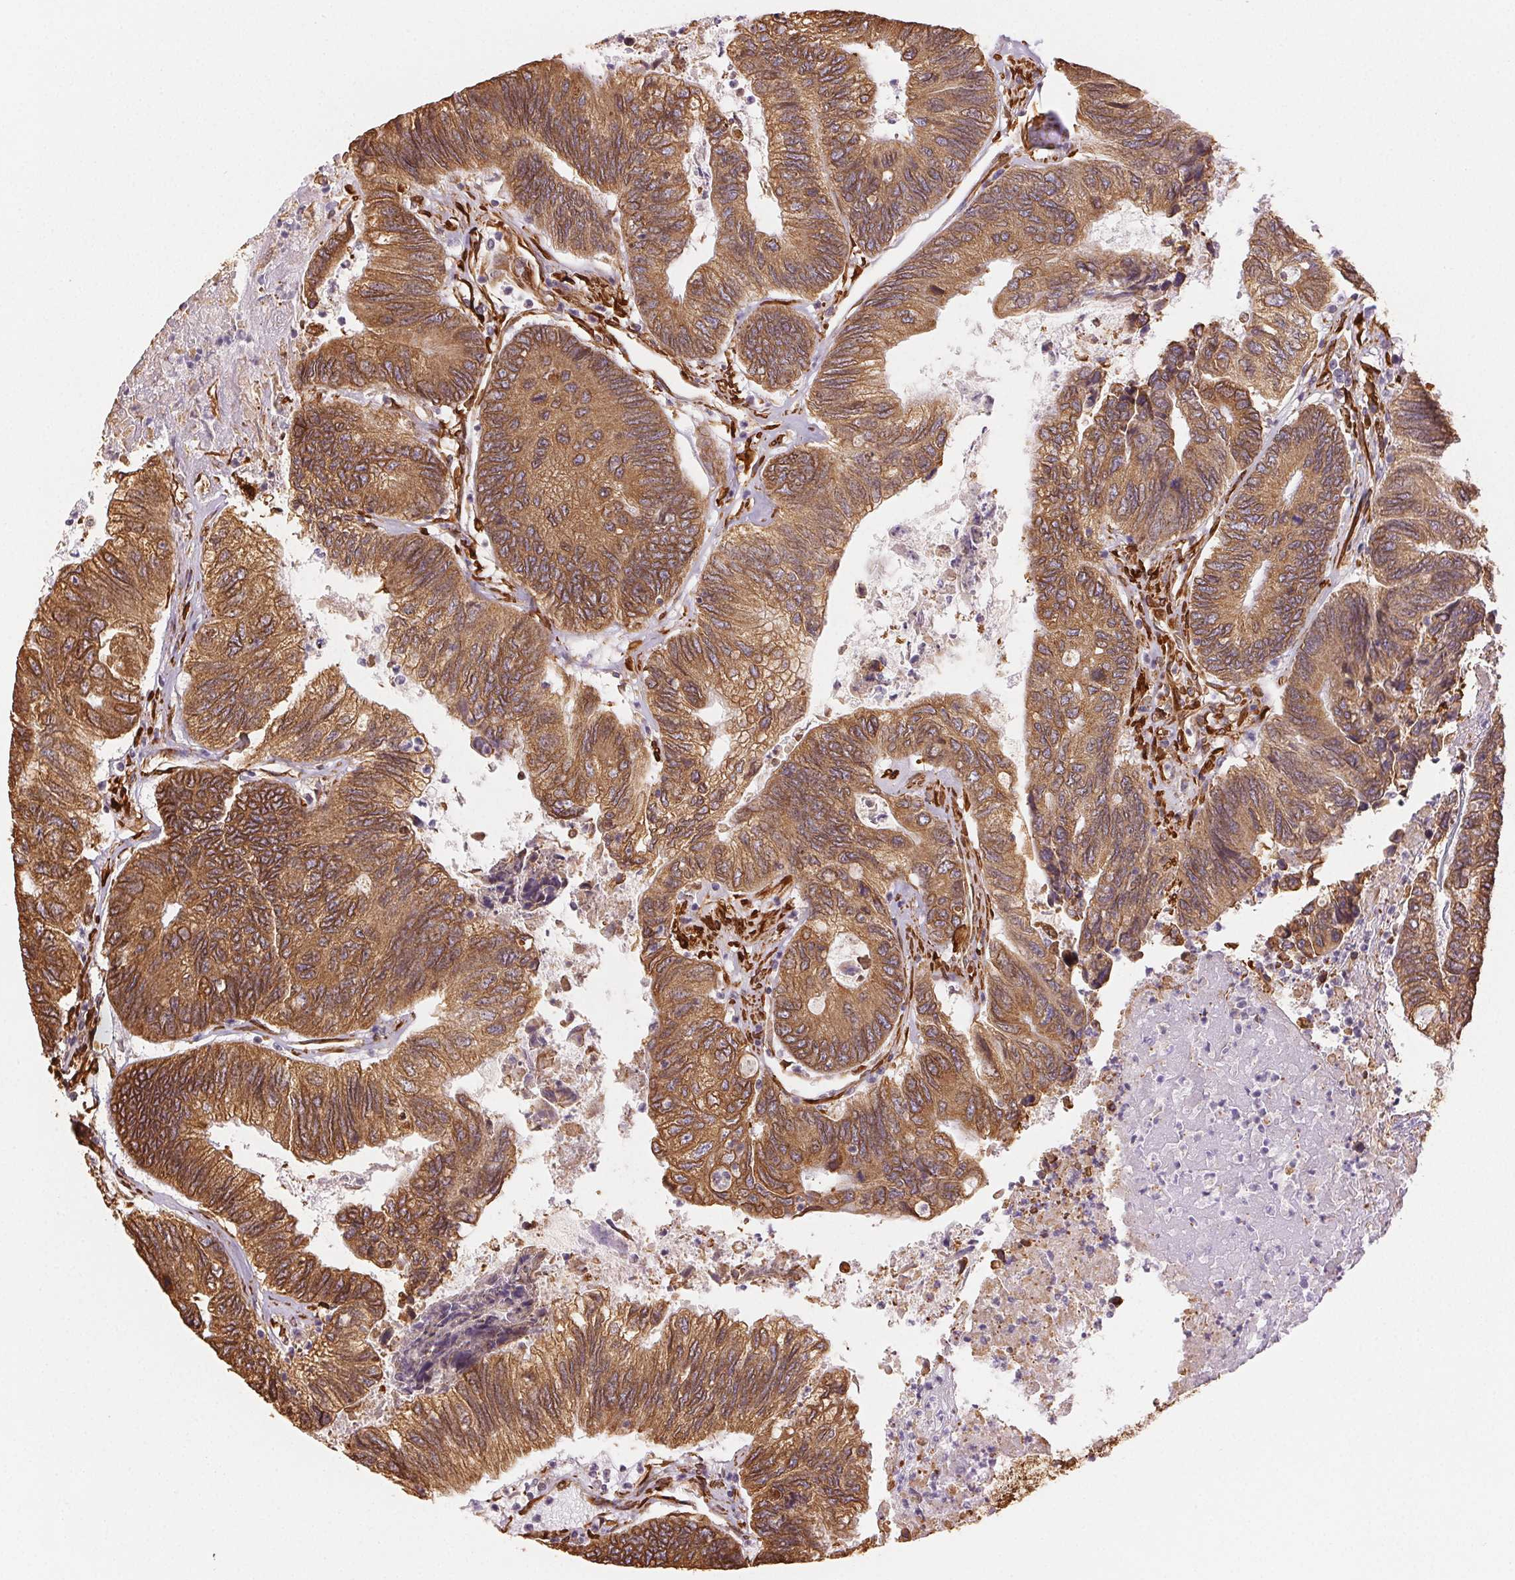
{"staining": {"intensity": "moderate", "quantity": ">75%", "location": "cytoplasmic/membranous"}, "tissue": "colorectal cancer", "cell_type": "Tumor cells", "image_type": "cancer", "snomed": [{"axis": "morphology", "description": "Adenocarcinoma, NOS"}, {"axis": "topography", "description": "Colon"}], "caption": "The immunohistochemical stain labels moderate cytoplasmic/membranous positivity in tumor cells of colorectal adenocarcinoma tissue.", "gene": "RCN3", "patient": {"sex": "female", "age": 67}}